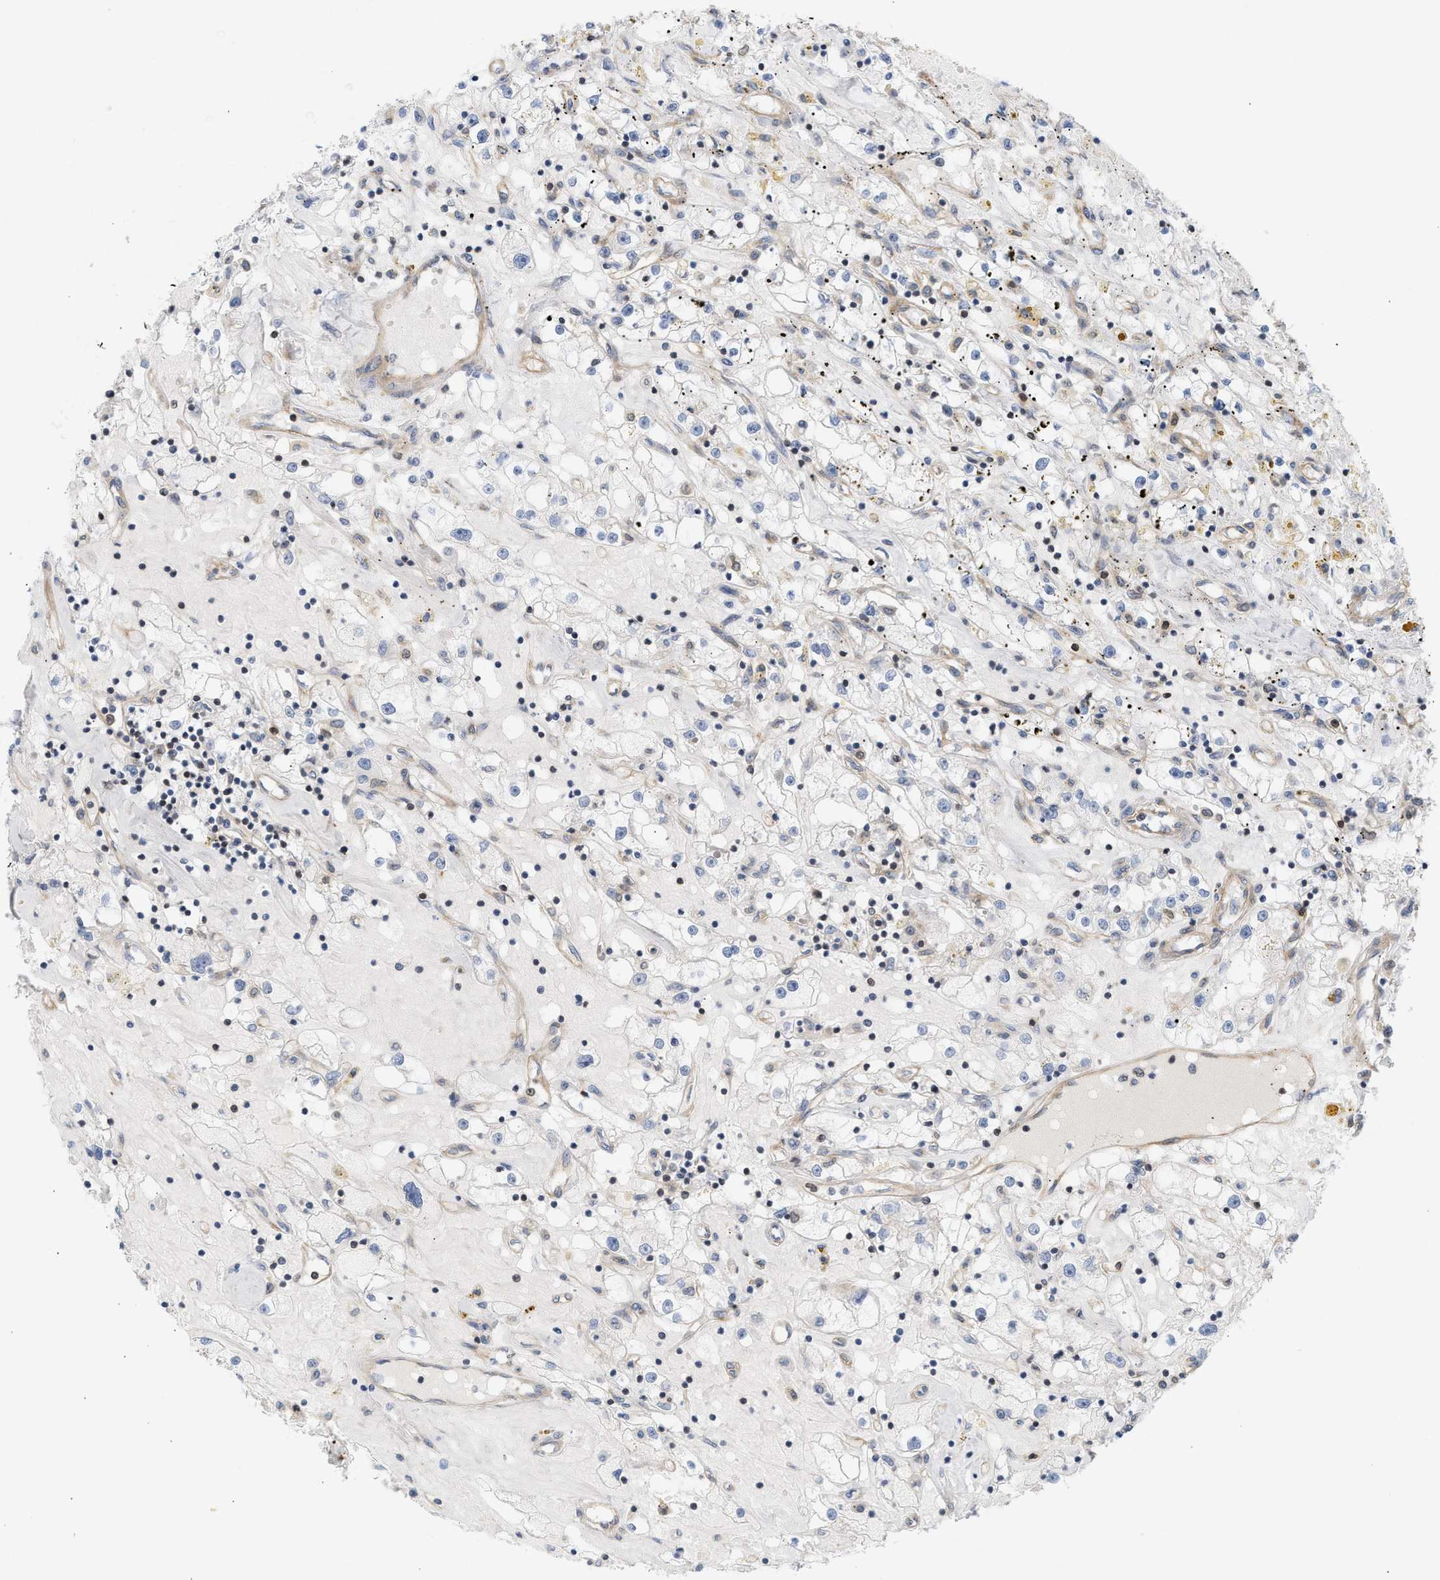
{"staining": {"intensity": "negative", "quantity": "none", "location": "none"}, "tissue": "renal cancer", "cell_type": "Tumor cells", "image_type": "cancer", "snomed": [{"axis": "morphology", "description": "Adenocarcinoma, NOS"}, {"axis": "topography", "description": "Kidney"}], "caption": "Immunohistochemical staining of renal cancer (adenocarcinoma) exhibits no significant expression in tumor cells. The staining is performed using DAB (3,3'-diaminobenzidine) brown chromogen with nuclei counter-stained in using hematoxylin.", "gene": "STRN", "patient": {"sex": "male", "age": 56}}